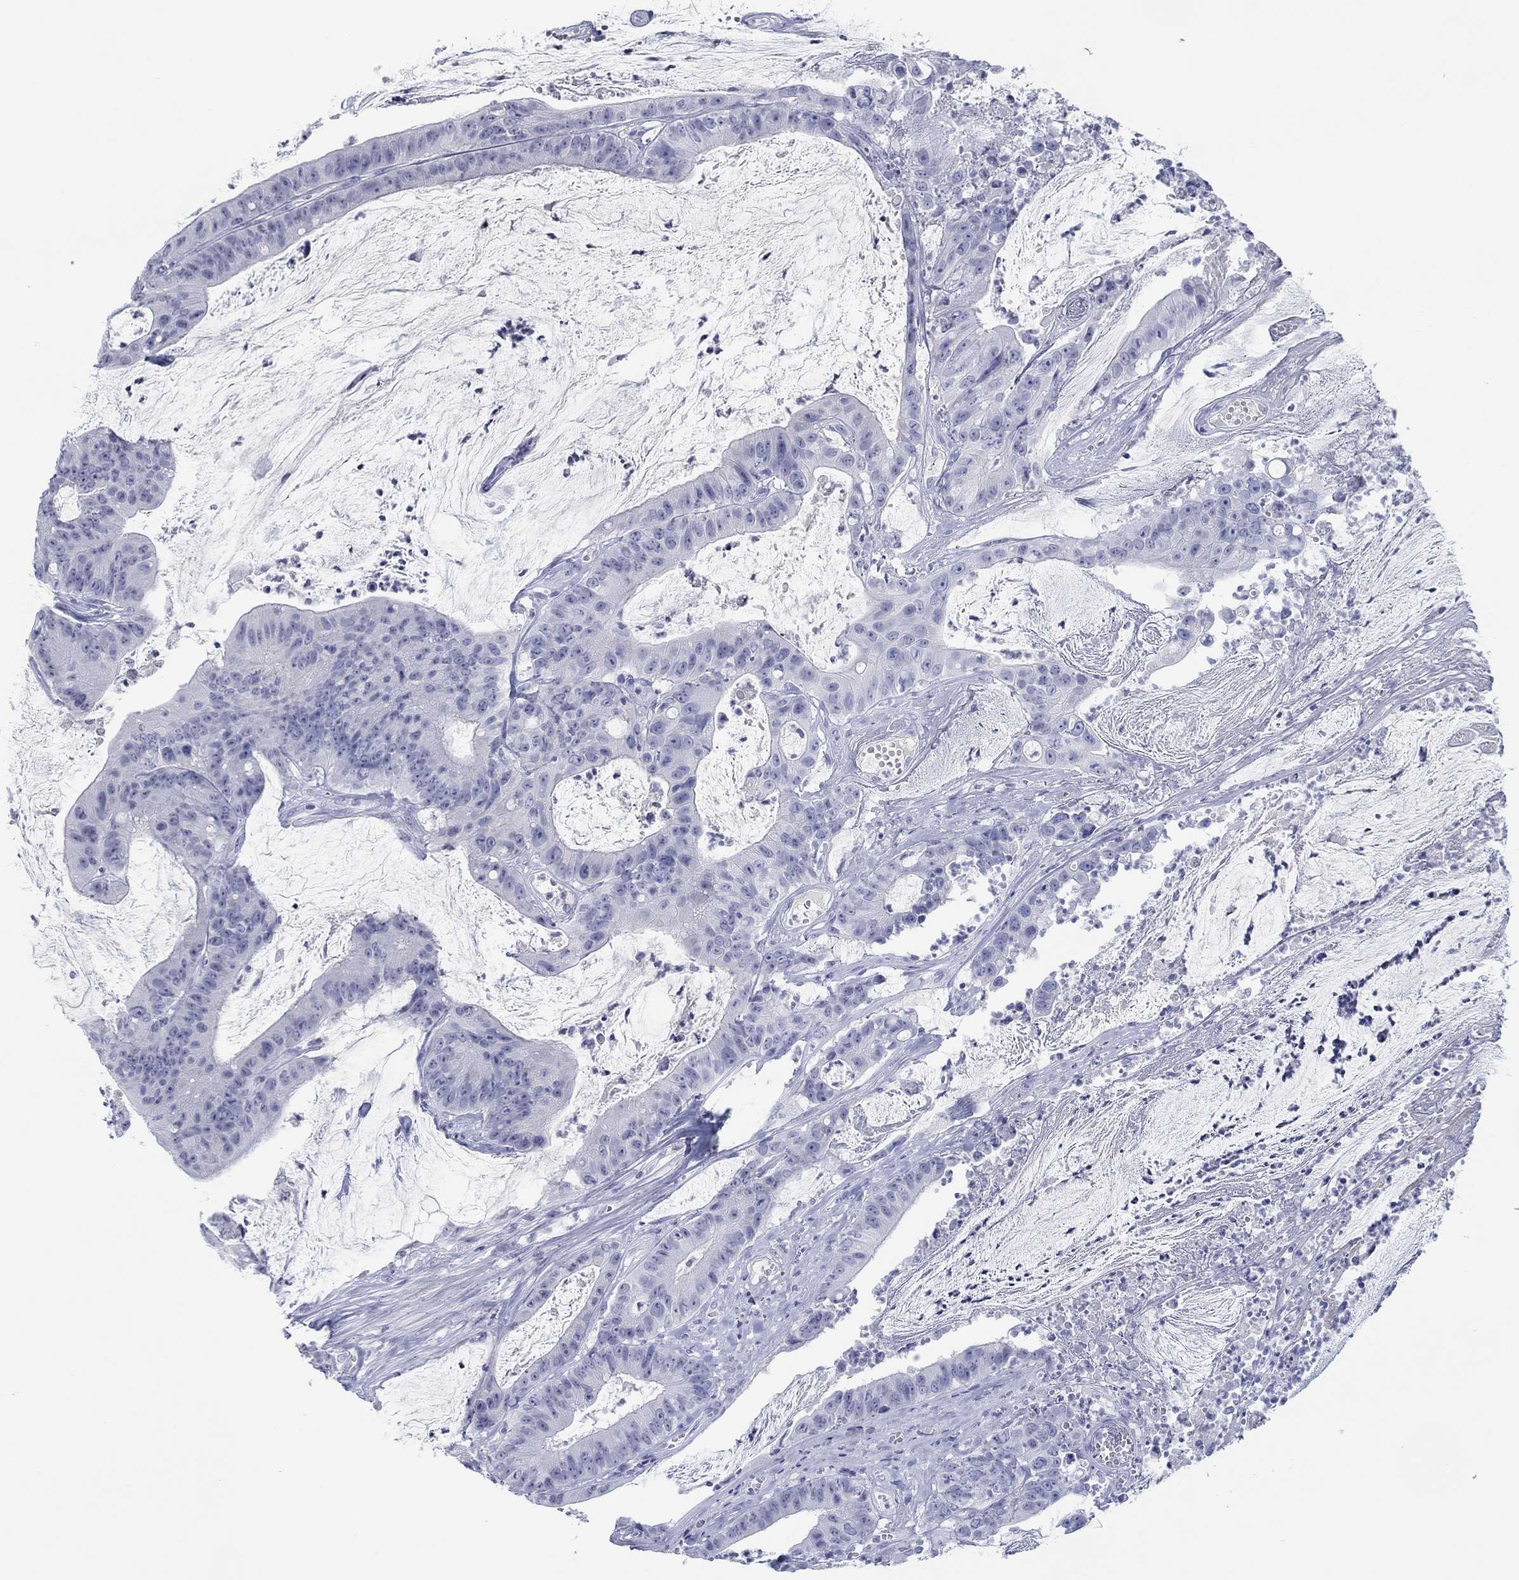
{"staining": {"intensity": "negative", "quantity": "none", "location": "none"}, "tissue": "colorectal cancer", "cell_type": "Tumor cells", "image_type": "cancer", "snomed": [{"axis": "morphology", "description": "Adenocarcinoma, NOS"}, {"axis": "topography", "description": "Colon"}], "caption": "Immunohistochemistry image of adenocarcinoma (colorectal) stained for a protein (brown), which shows no staining in tumor cells. The staining is performed using DAB brown chromogen with nuclei counter-stained in using hematoxylin.", "gene": "PDYN", "patient": {"sex": "female", "age": 69}}